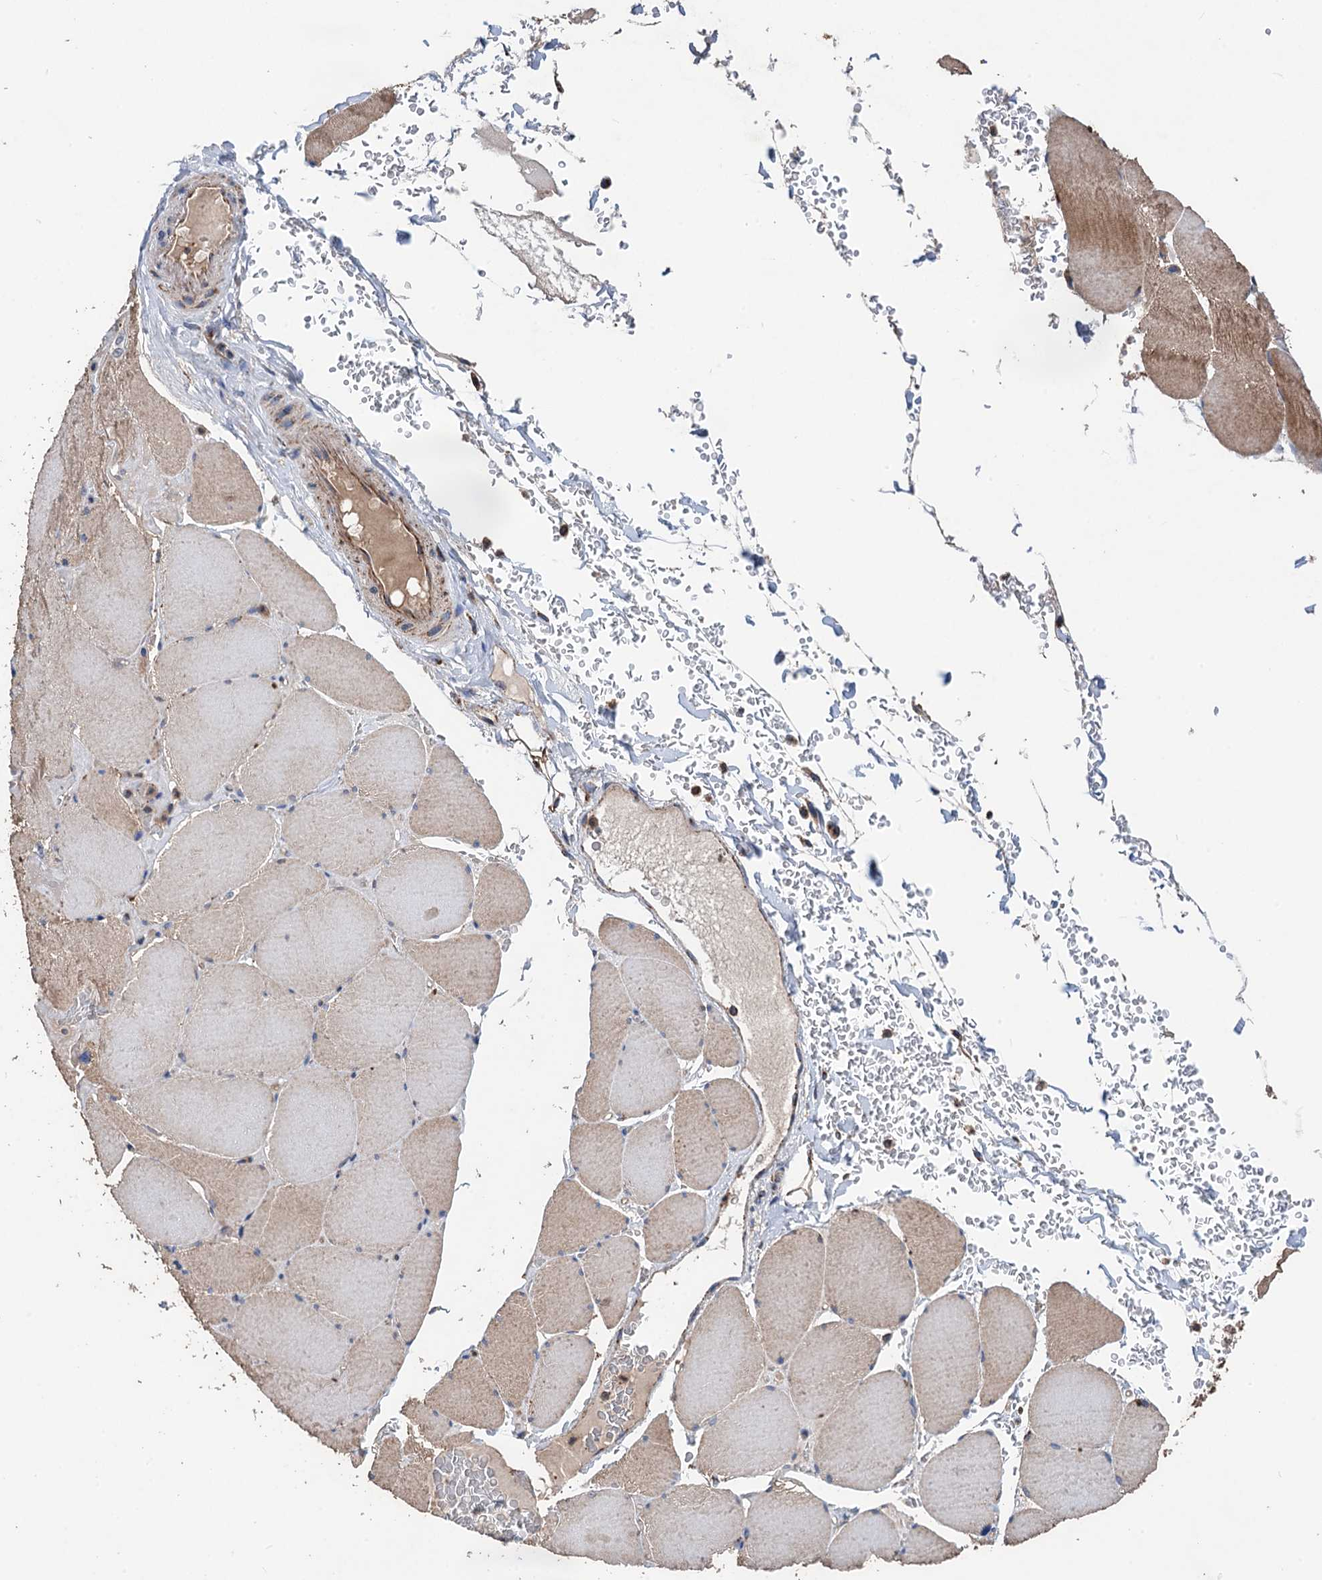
{"staining": {"intensity": "moderate", "quantity": "25%-75%", "location": "cytoplasmic/membranous"}, "tissue": "skeletal muscle", "cell_type": "Myocytes", "image_type": "normal", "snomed": [{"axis": "morphology", "description": "Normal tissue, NOS"}, {"axis": "topography", "description": "Skeletal muscle"}, {"axis": "topography", "description": "Head-Neck"}], "caption": "Myocytes demonstrate medium levels of moderate cytoplasmic/membranous staining in approximately 25%-75% of cells in benign skeletal muscle.", "gene": "DGLUCY", "patient": {"sex": "male", "age": 66}}